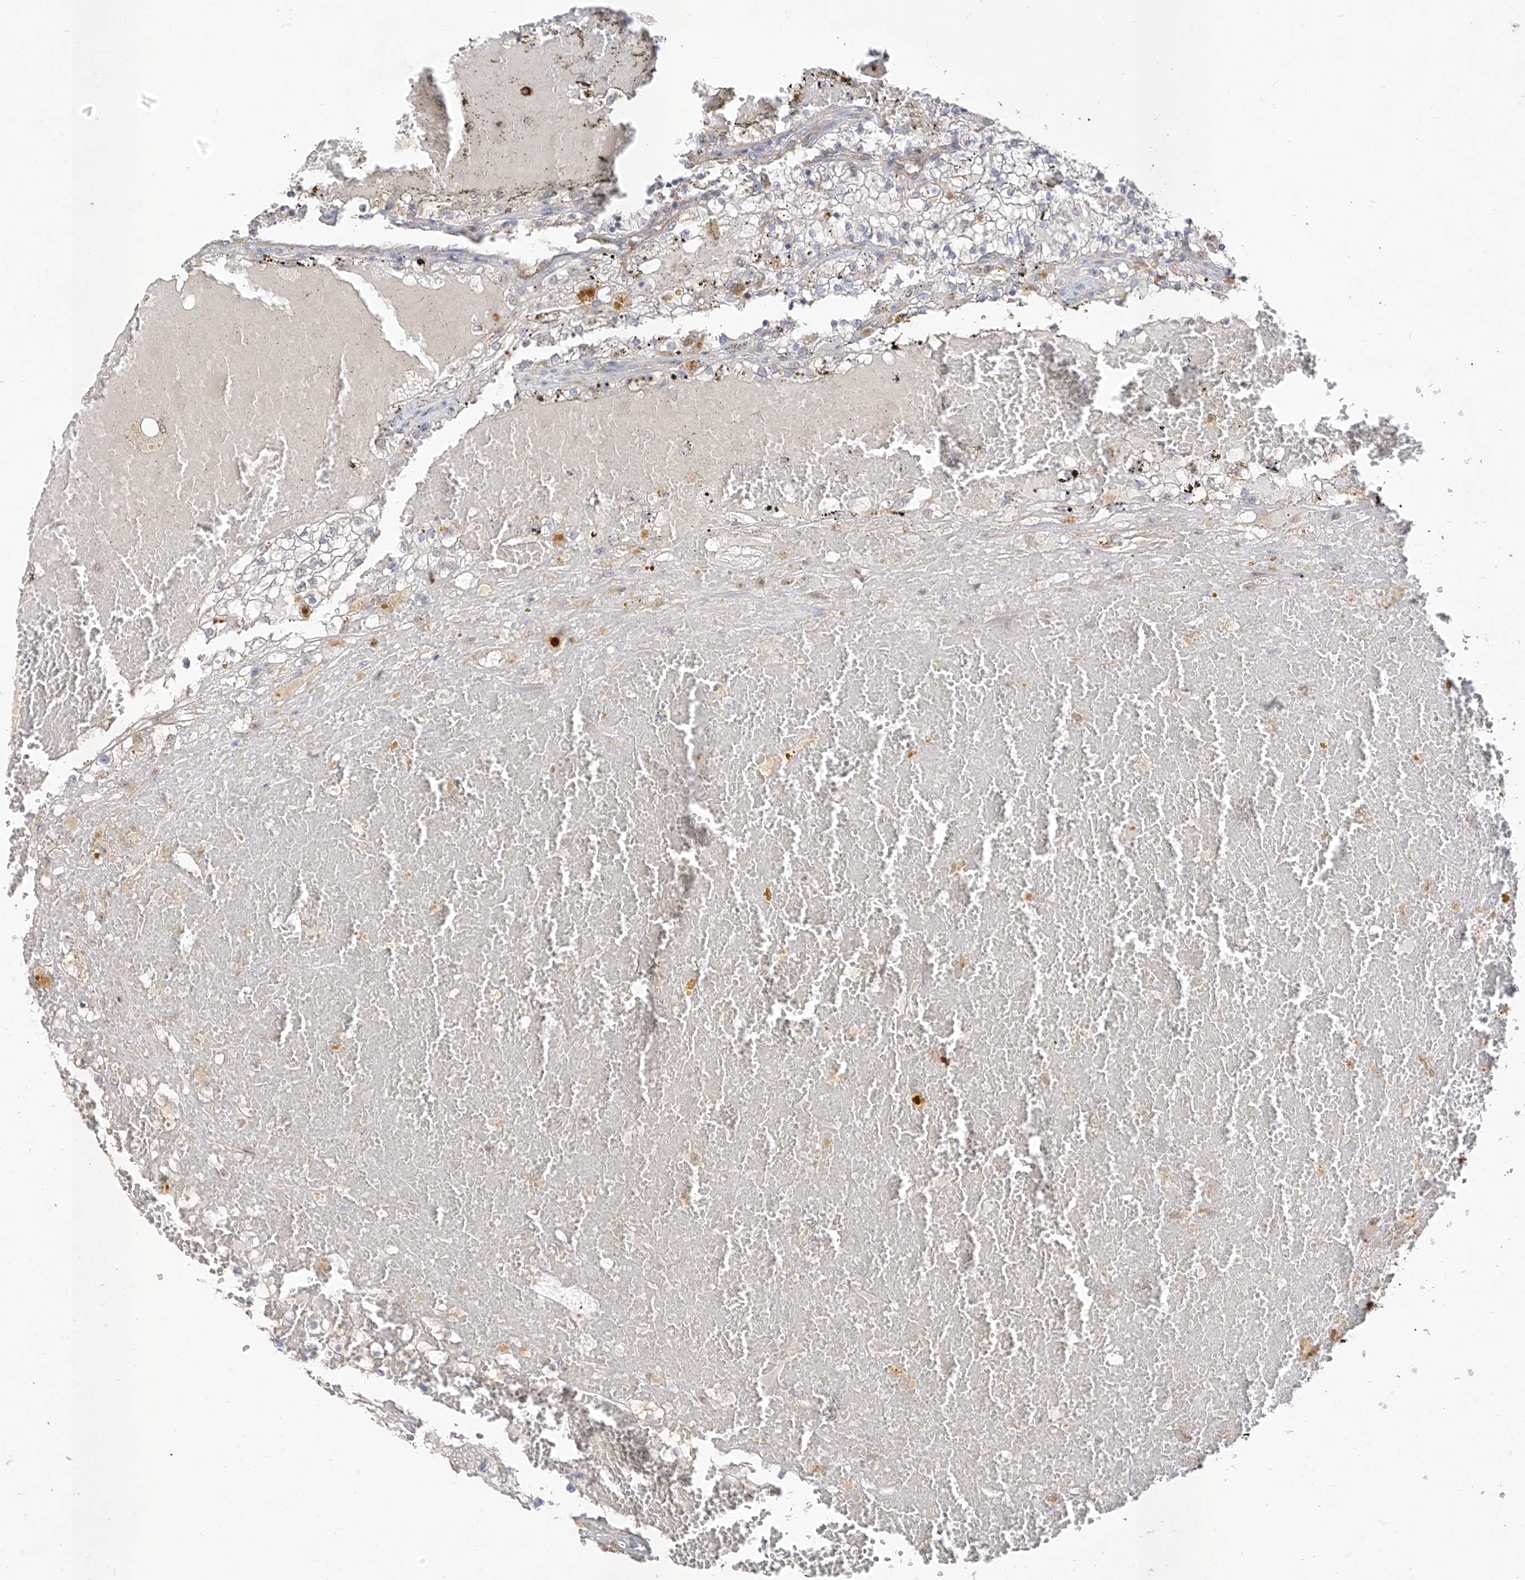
{"staining": {"intensity": "weak", "quantity": "<25%", "location": "cytoplasmic/membranous"}, "tissue": "renal cancer", "cell_type": "Tumor cells", "image_type": "cancer", "snomed": [{"axis": "morphology", "description": "Normal tissue, NOS"}, {"axis": "morphology", "description": "Adenocarcinoma, NOS"}, {"axis": "topography", "description": "Kidney"}], "caption": "Tumor cells show no significant protein positivity in renal cancer.", "gene": "EPHX4", "patient": {"sex": "male", "age": 68}}